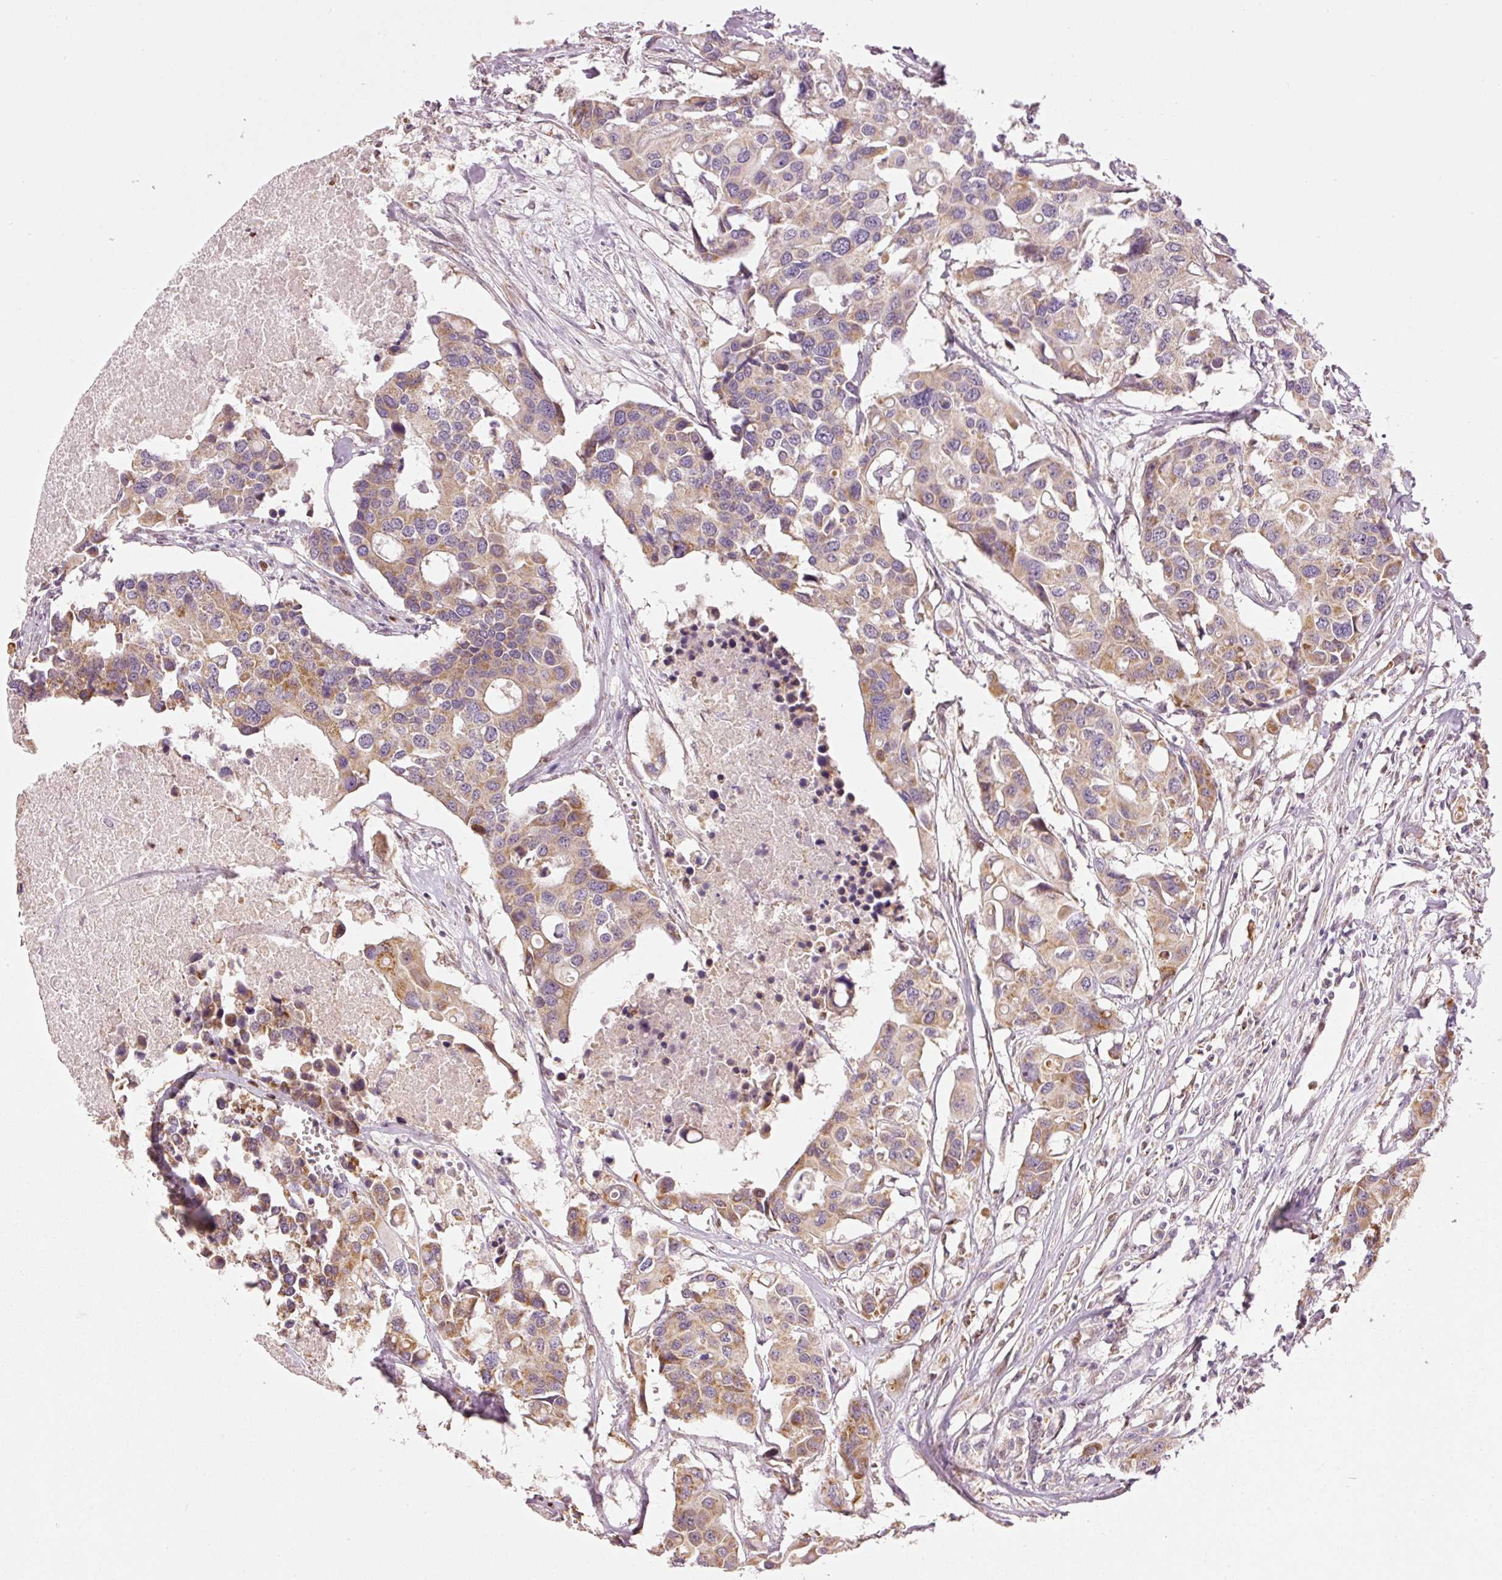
{"staining": {"intensity": "weak", "quantity": ">75%", "location": "cytoplasmic/membranous"}, "tissue": "colorectal cancer", "cell_type": "Tumor cells", "image_type": "cancer", "snomed": [{"axis": "morphology", "description": "Adenocarcinoma, NOS"}, {"axis": "topography", "description": "Colon"}], "caption": "Protein staining reveals weak cytoplasmic/membranous expression in about >75% of tumor cells in adenocarcinoma (colorectal).", "gene": "MTHFD1L", "patient": {"sex": "male", "age": 77}}